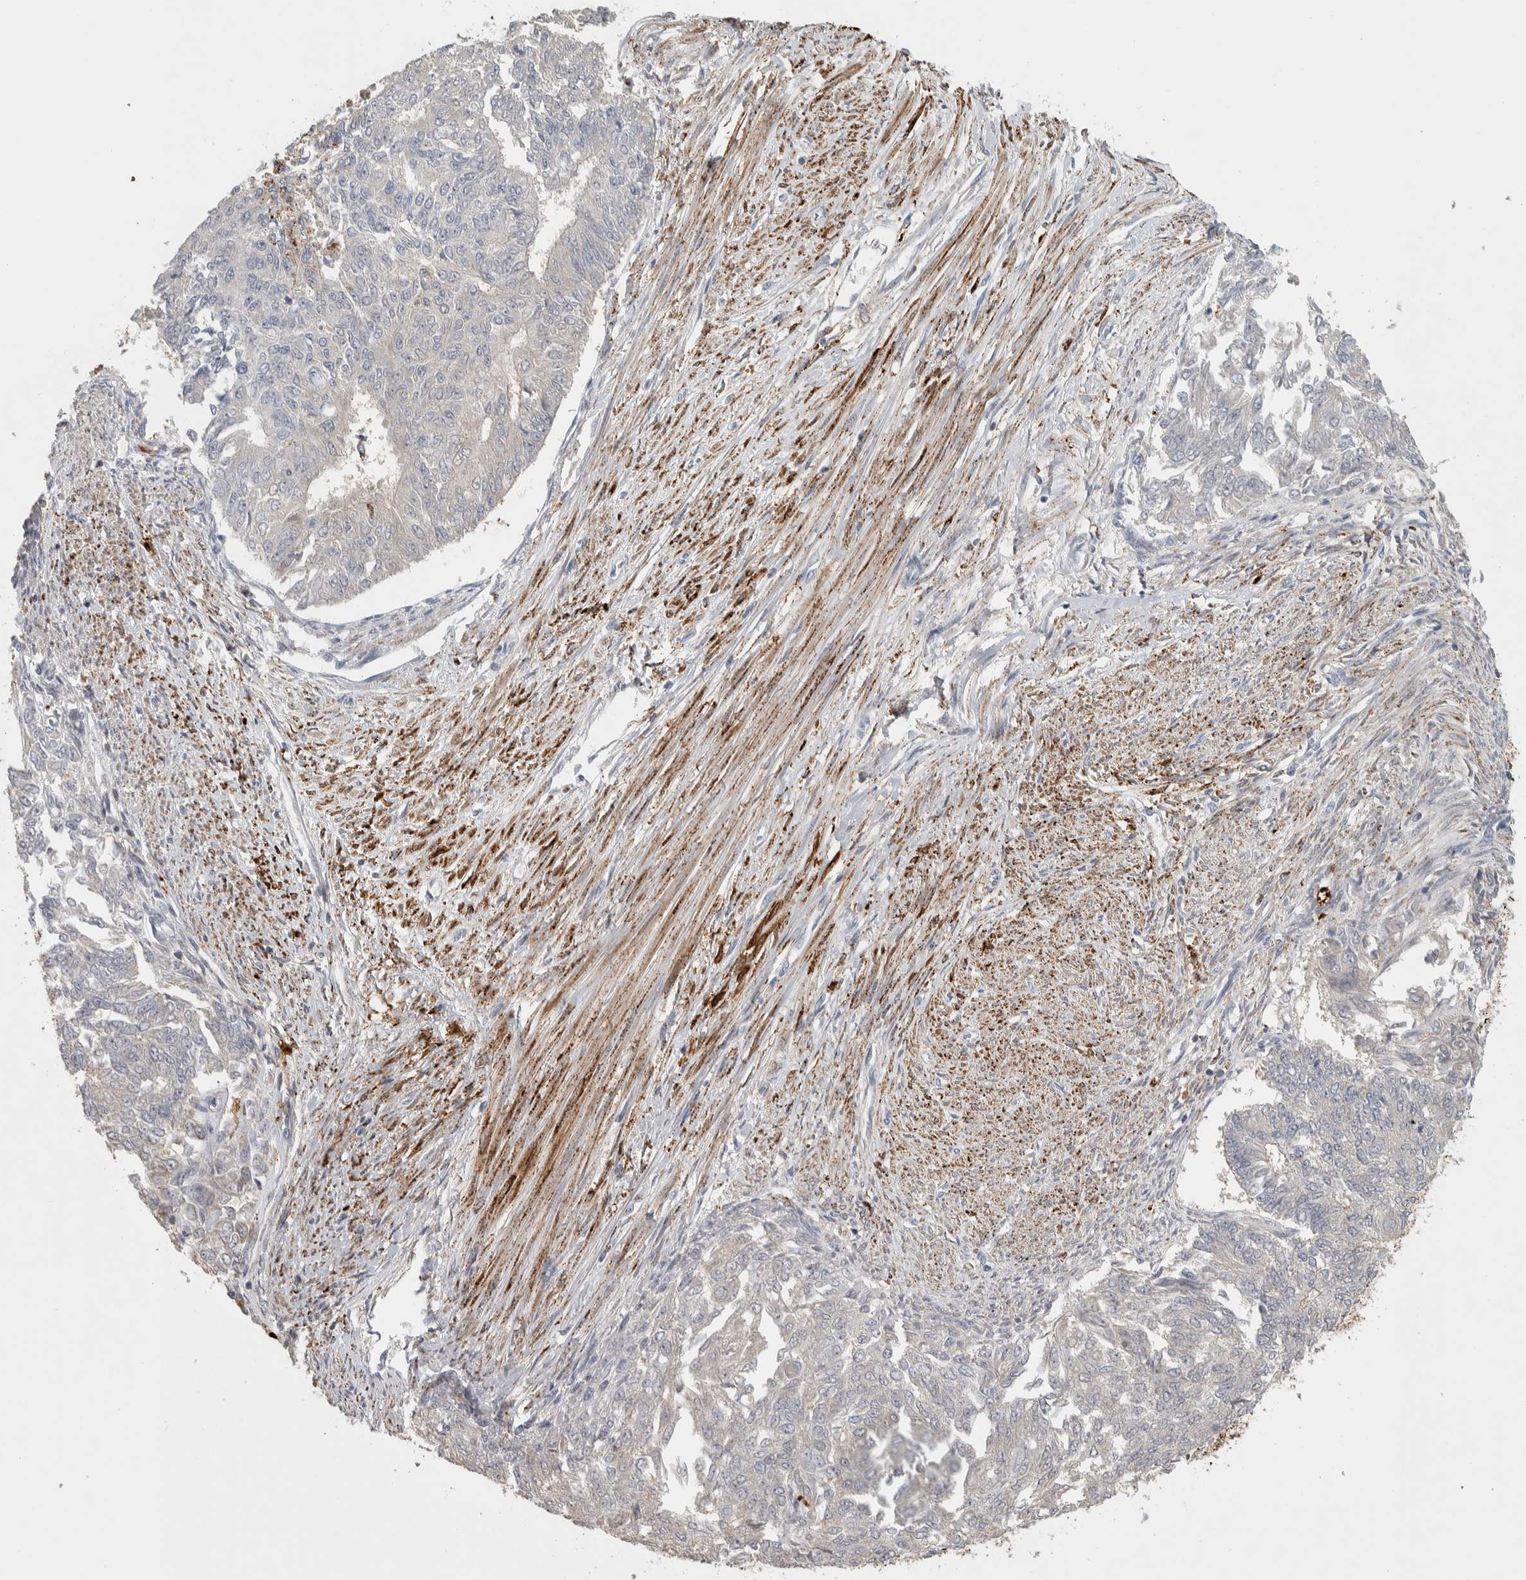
{"staining": {"intensity": "weak", "quantity": "<25%", "location": "cytoplasmic/membranous"}, "tissue": "endometrial cancer", "cell_type": "Tumor cells", "image_type": "cancer", "snomed": [{"axis": "morphology", "description": "Adenocarcinoma, NOS"}, {"axis": "topography", "description": "Endometrium"}], "caption": "This is an immunohistochemistry (IHC) photomicrograph of endometrial adenocarcinoma. There is no expression in tumor cells.", "gene": "FAM78A", "patient": {"sex": "female", "age": 32}}